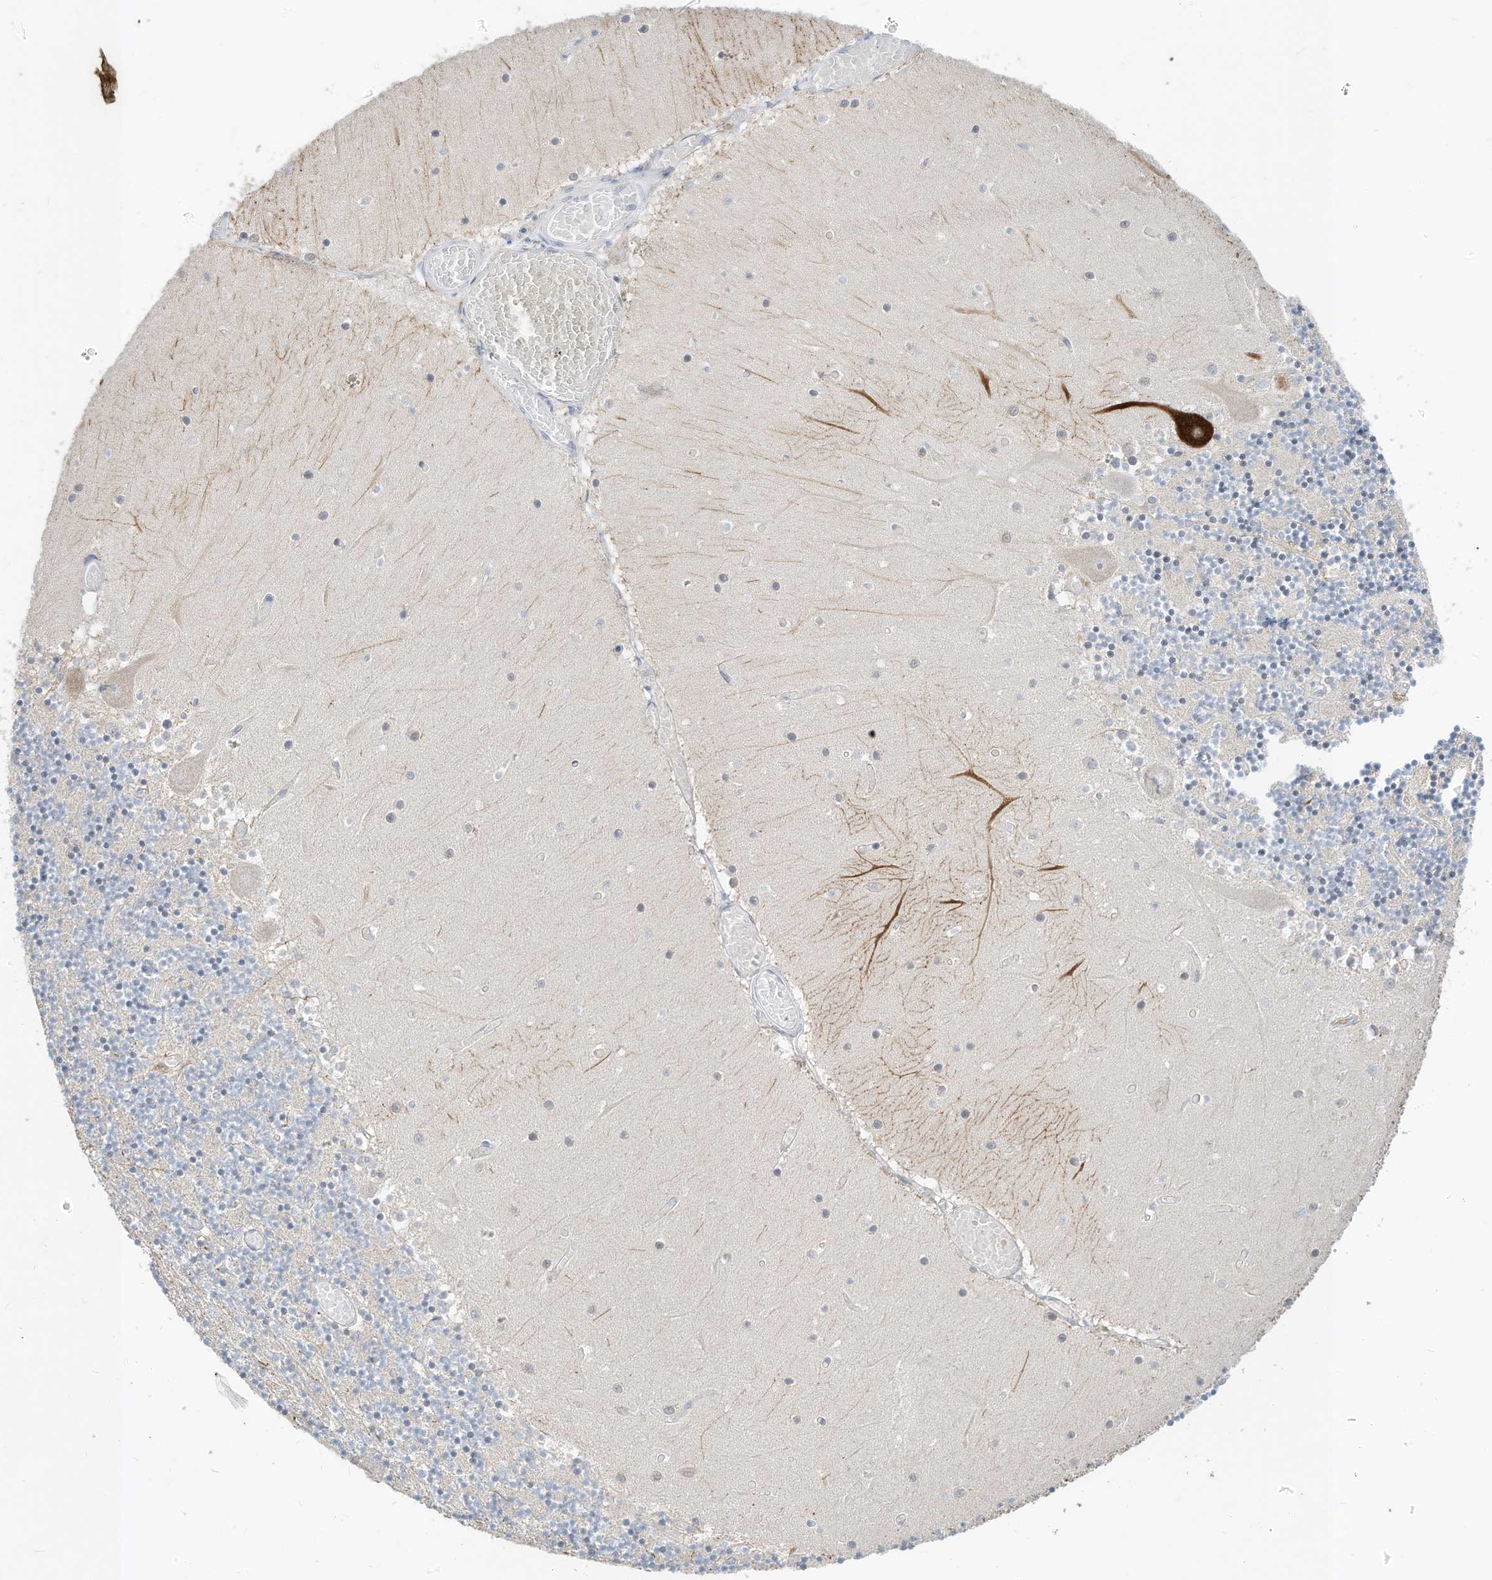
{"staining": {"intensity": "negative", "quantity": "none", "location": "none"}, "tissue": "cerebellum", "cell_type": "Cells in granular layer", "image_type": "normal", "snomed": [{"axis": "morphology", "description": "Normal tissue, NOS"}, {"axis": "topography", "description": "Cerebellum"}], "caption": "High power microscopy image of an IHC micrograph of normal cerebellum, revealing no significant staining in cells in granular layer. (Immunohistochemistry, brightfield microscopy, high magnification).", "gene": "RASA2", "patient": {"sex": "female", "age": 28}}